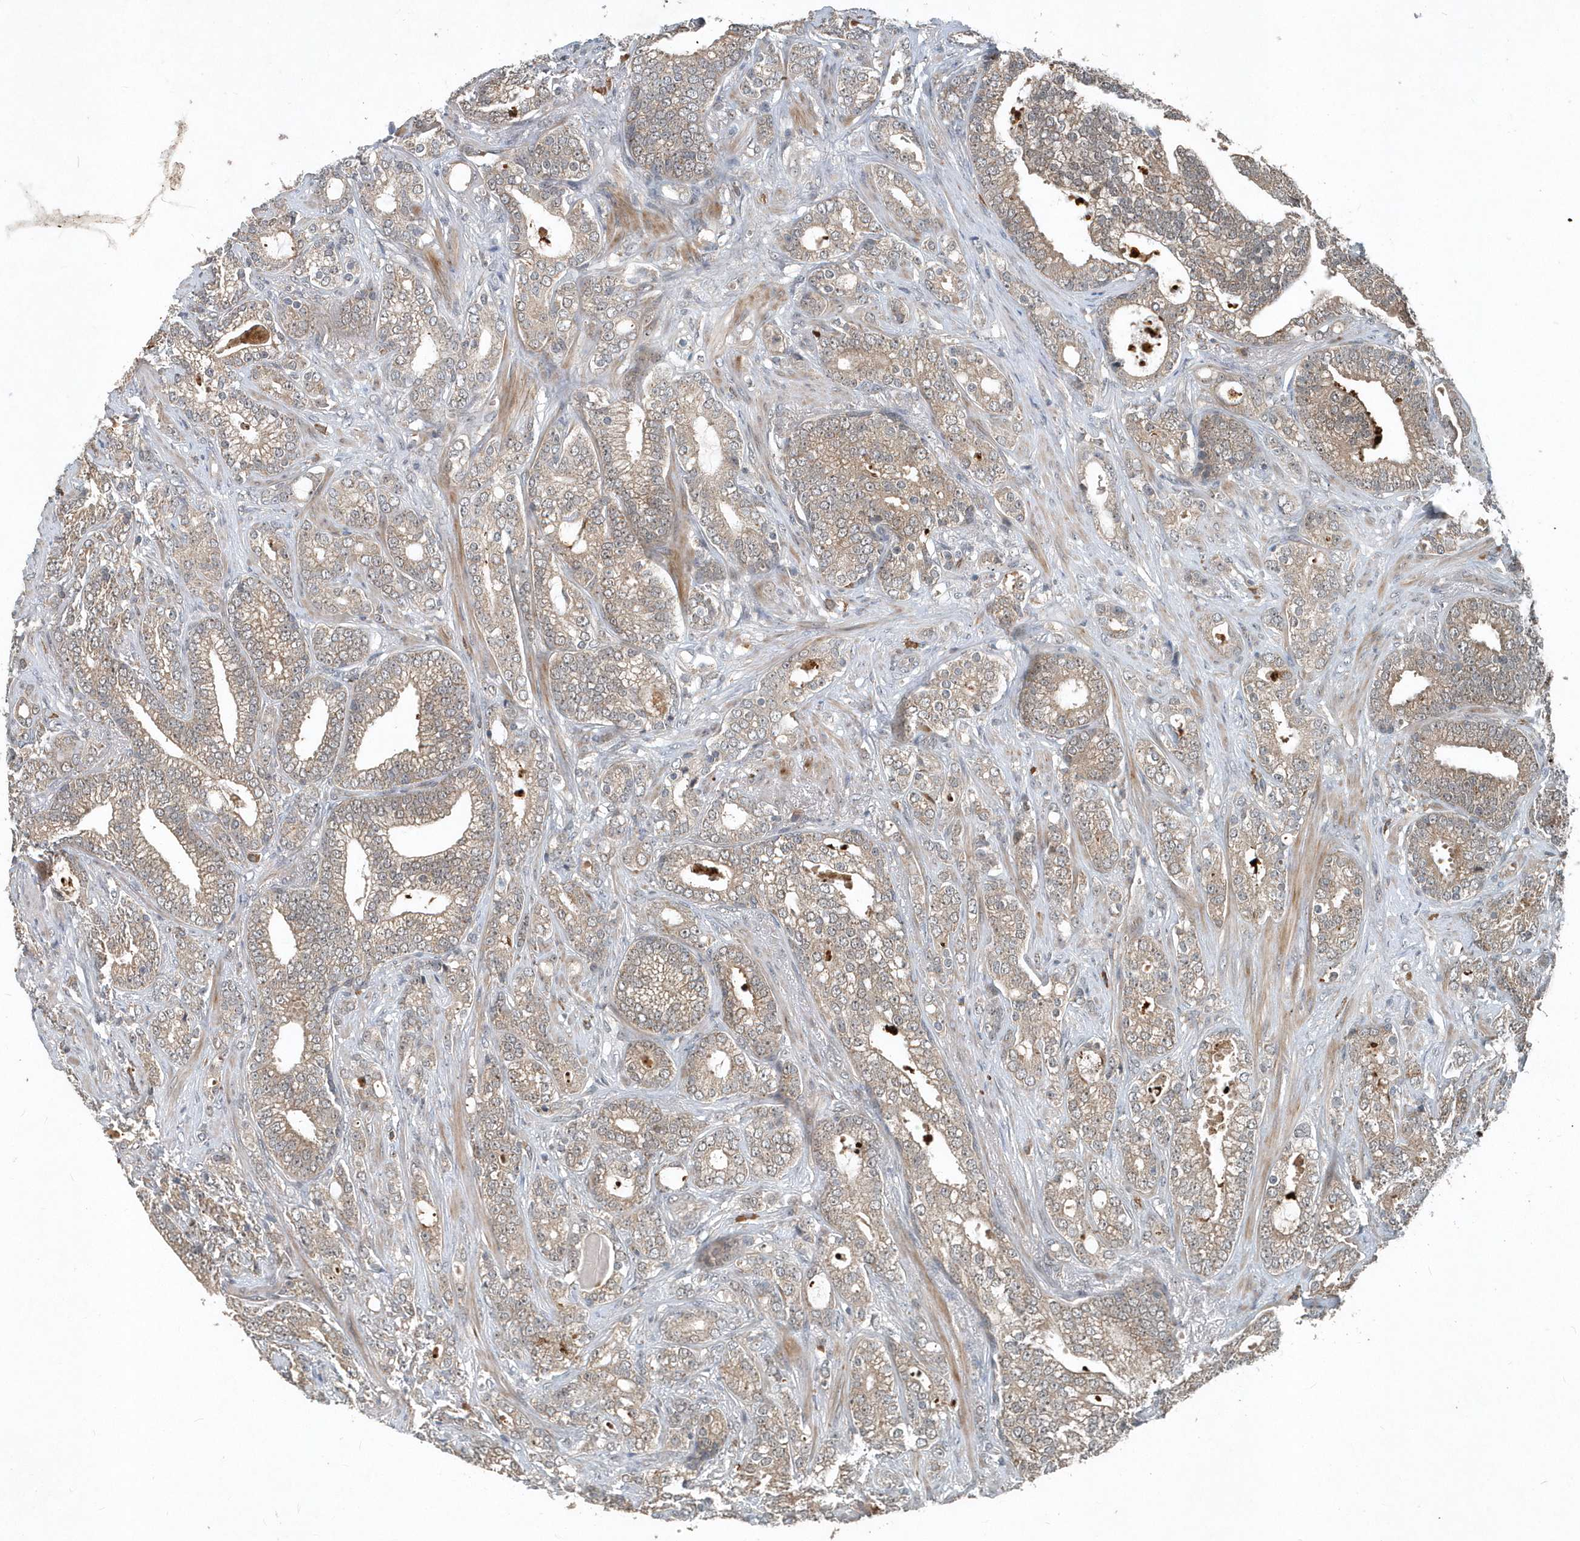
{"staining": {"intensity": "weak", "quantity": ">75%", "location": "cytoplasmic/membranous"}, "tissue": "prostate cancer", "cell_type": "Tumor cells", "image_type": "cancer", "snomed": [{"axis": "morphology", "description": "Adenocarcinoma, High grade"}, {"axis": "topography", "description": "Prostate and seminal vesicle, NOS"}], "caption": "Tumor cells show low levels of weak cytoplasmic/membranous positivity in about >75% of cells in high-grade adenocarcinoma (prostate).", "gene": "SCFD2", "patient": {"sex": "male", "age": 67}}